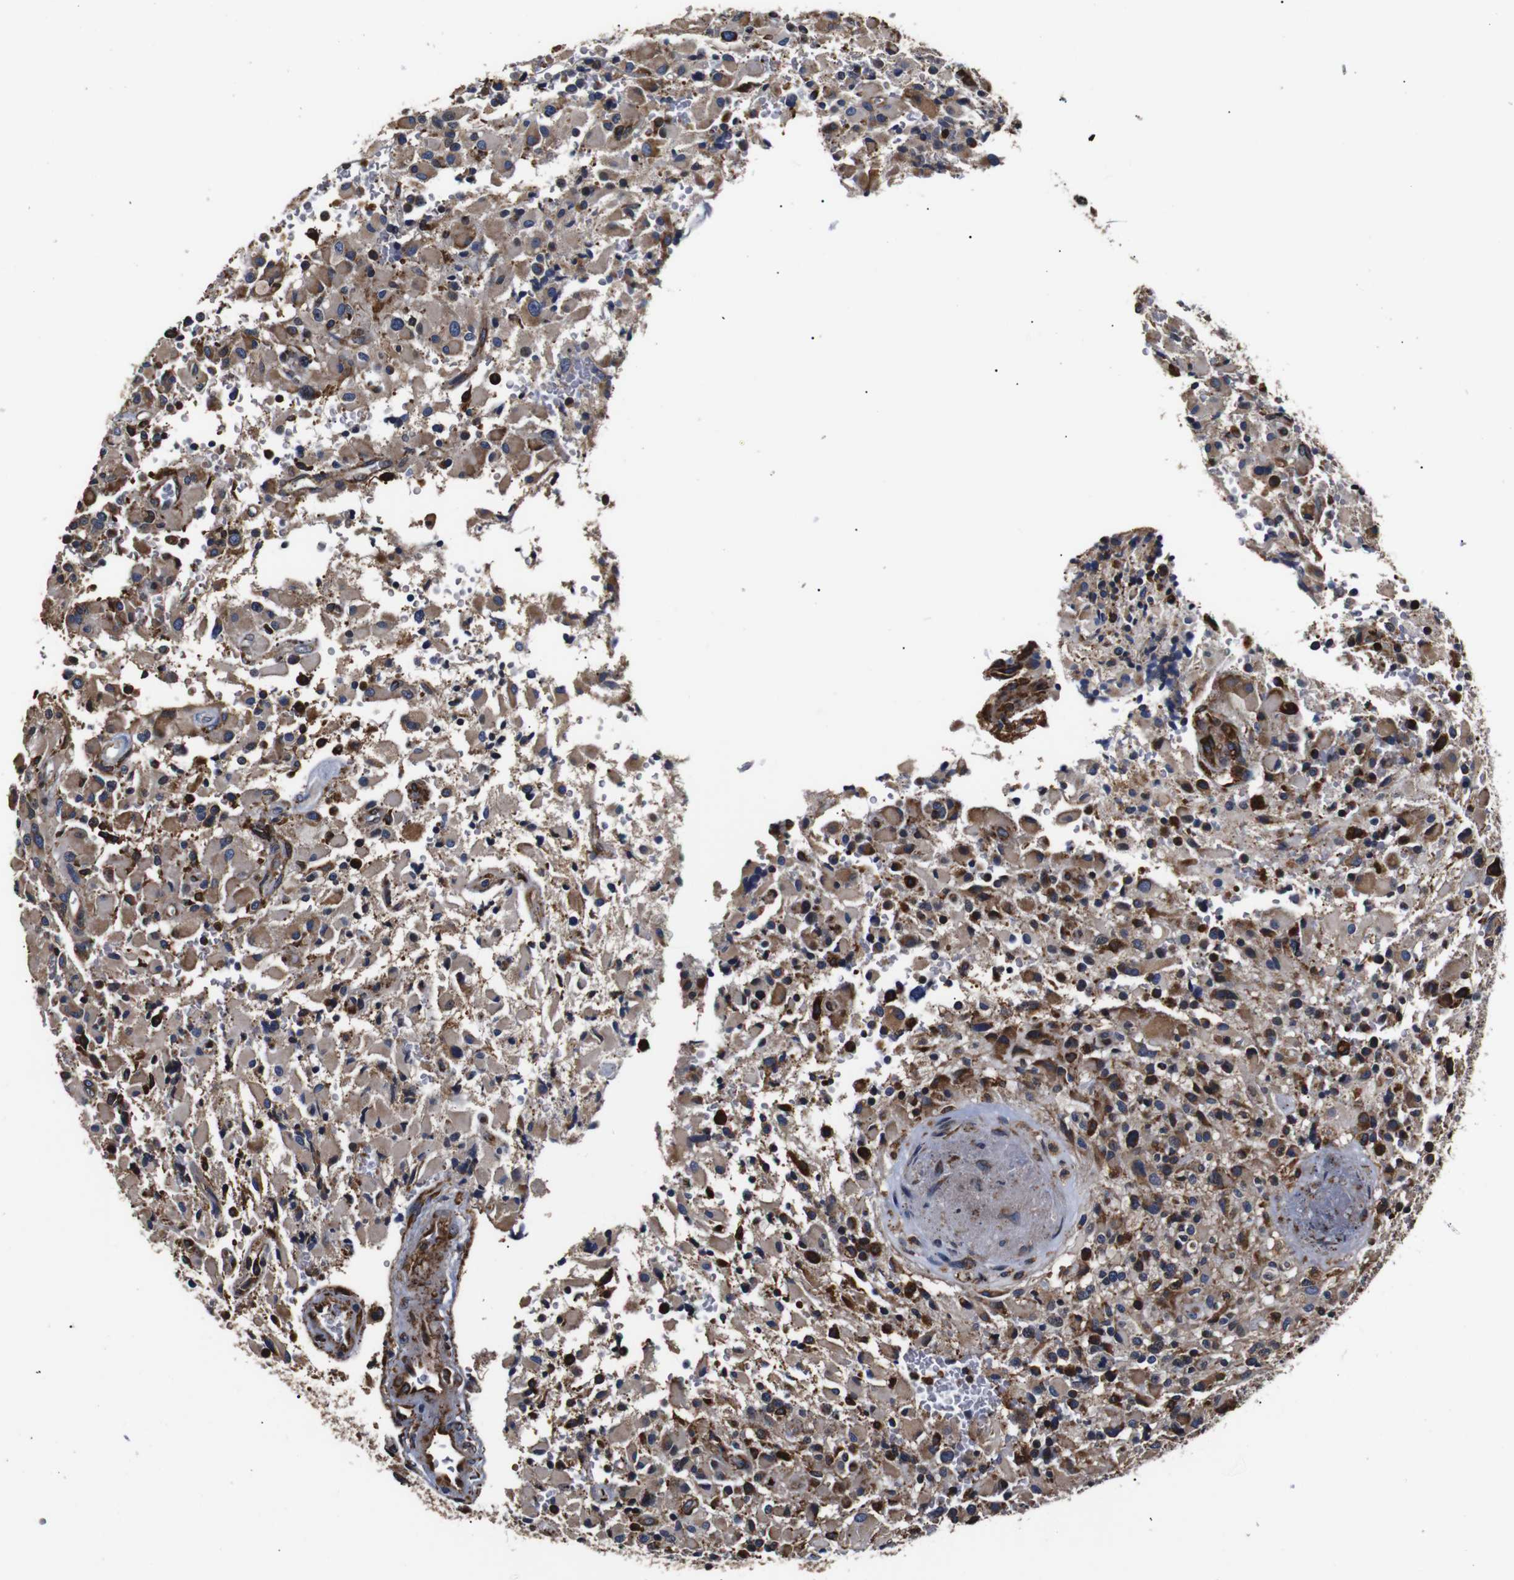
{"staining": {"intensity": "moderate", "quantity": "<25%", "location": "cytoplasmic/membranous"}, "tissue": "glioma", "cell_type": "Tumor cells", "image_type": "cancer", "snomed": [{"axis": "morphology", "description": "Glioma, malignant, High grade"}, {"axis": "topography", "description": "Brain"}], "caption": "Protein expression analysis of malignant glioma (high-grade) shows moderate cytoplasmic/membranous staining in about <25% of tumor cells. Nuclei are stained in blue.", "gene": "HHIP", "patient": {"sex": "male", "age": 71}}